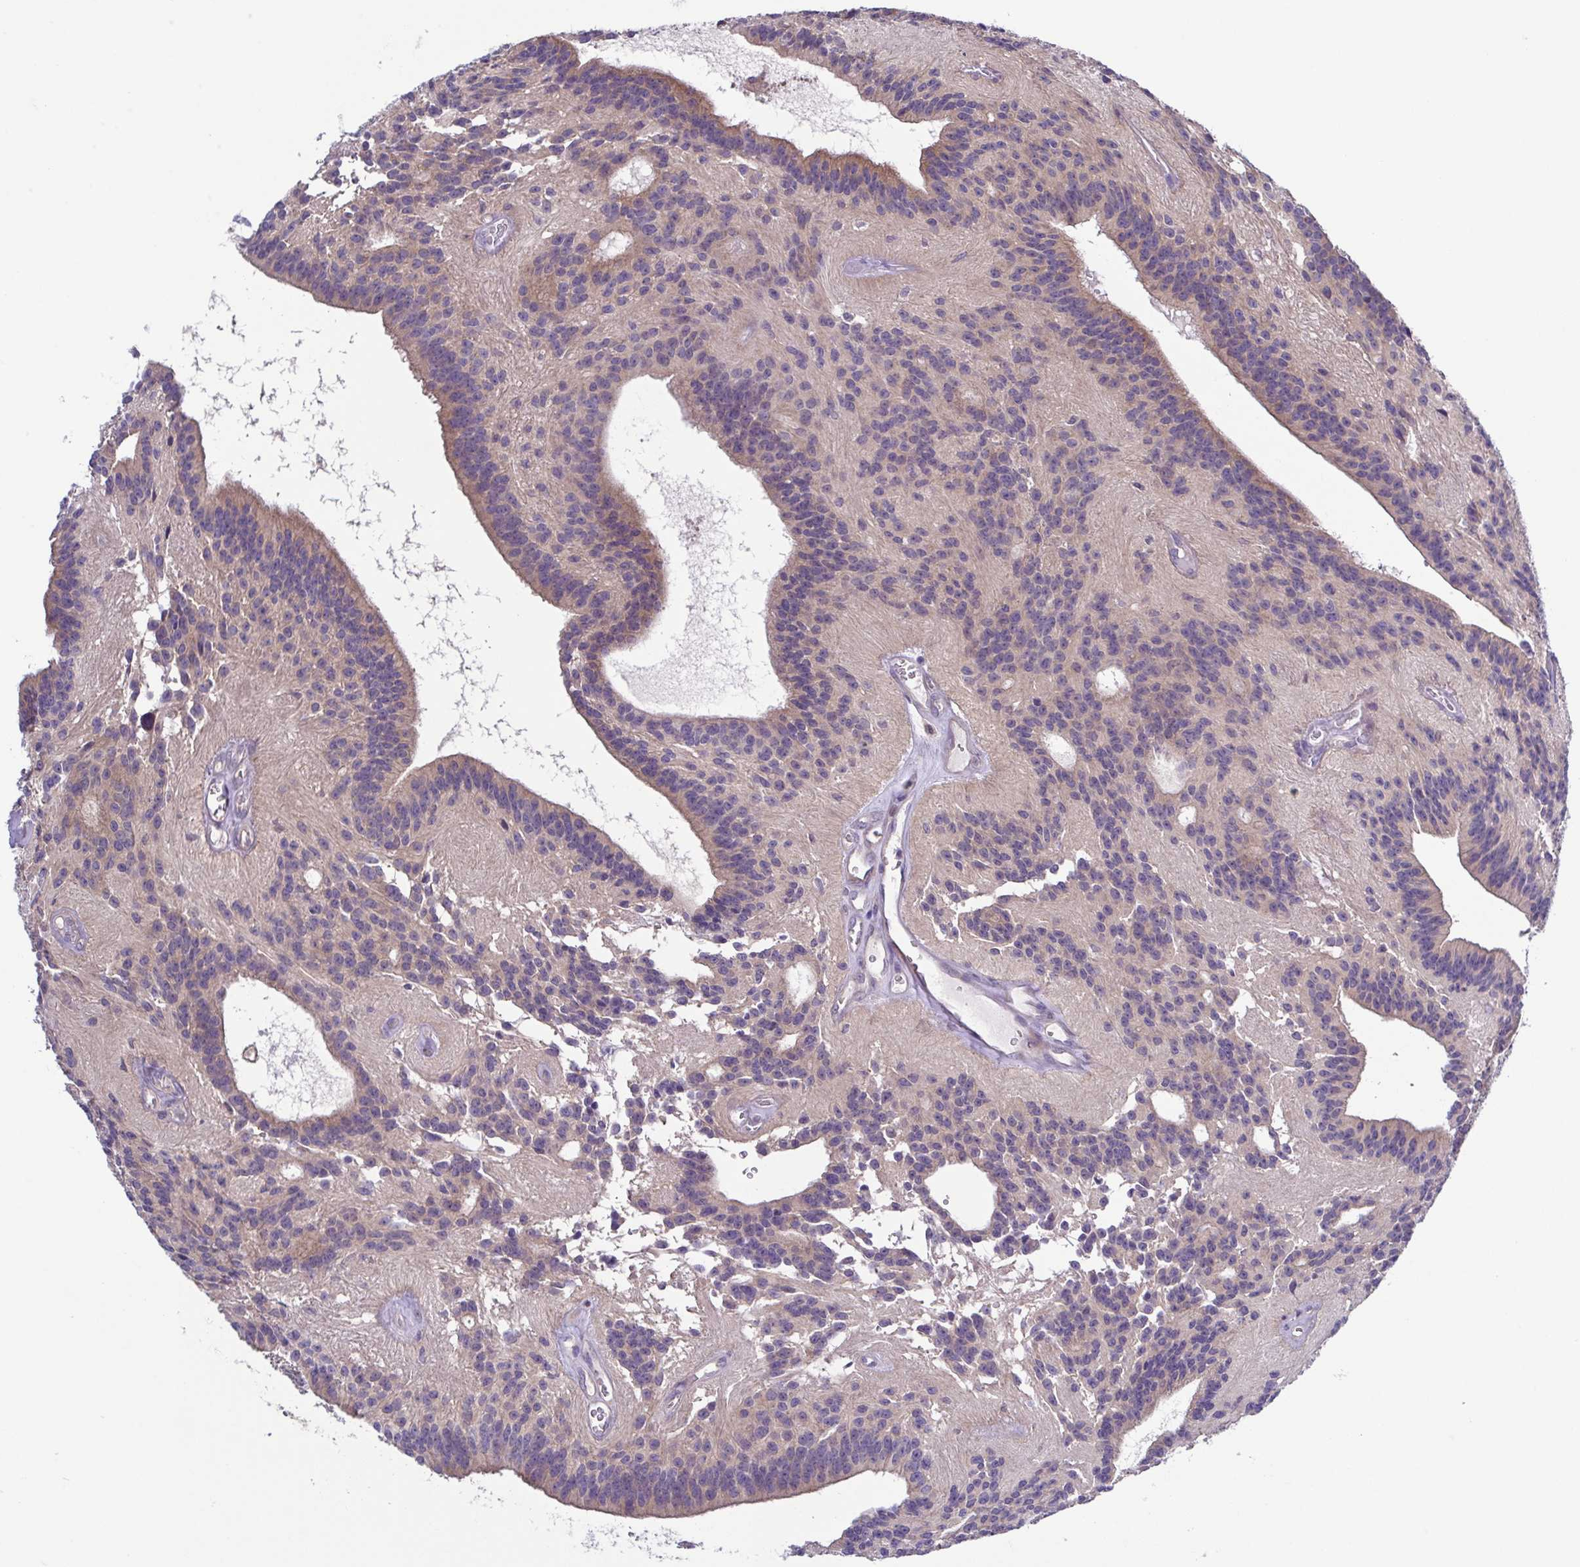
{"staining": {"intensity": "negative", "quantity": "none", "location": "none"}, "tissue": "glioma", "cell_type": "Tumor cells", "image_type": "cancer", "snomed": [{"axis": "morphology", "description": "Glioma, malignant, Low grade"}, {"axis": "topography", "description": "Brain"}], "caption": "There is no significant staining in tumor cells of malignant glioma (low-grade).", "gene": "UBE2Q1", "patient": {"sex": "male", "age": 31}}